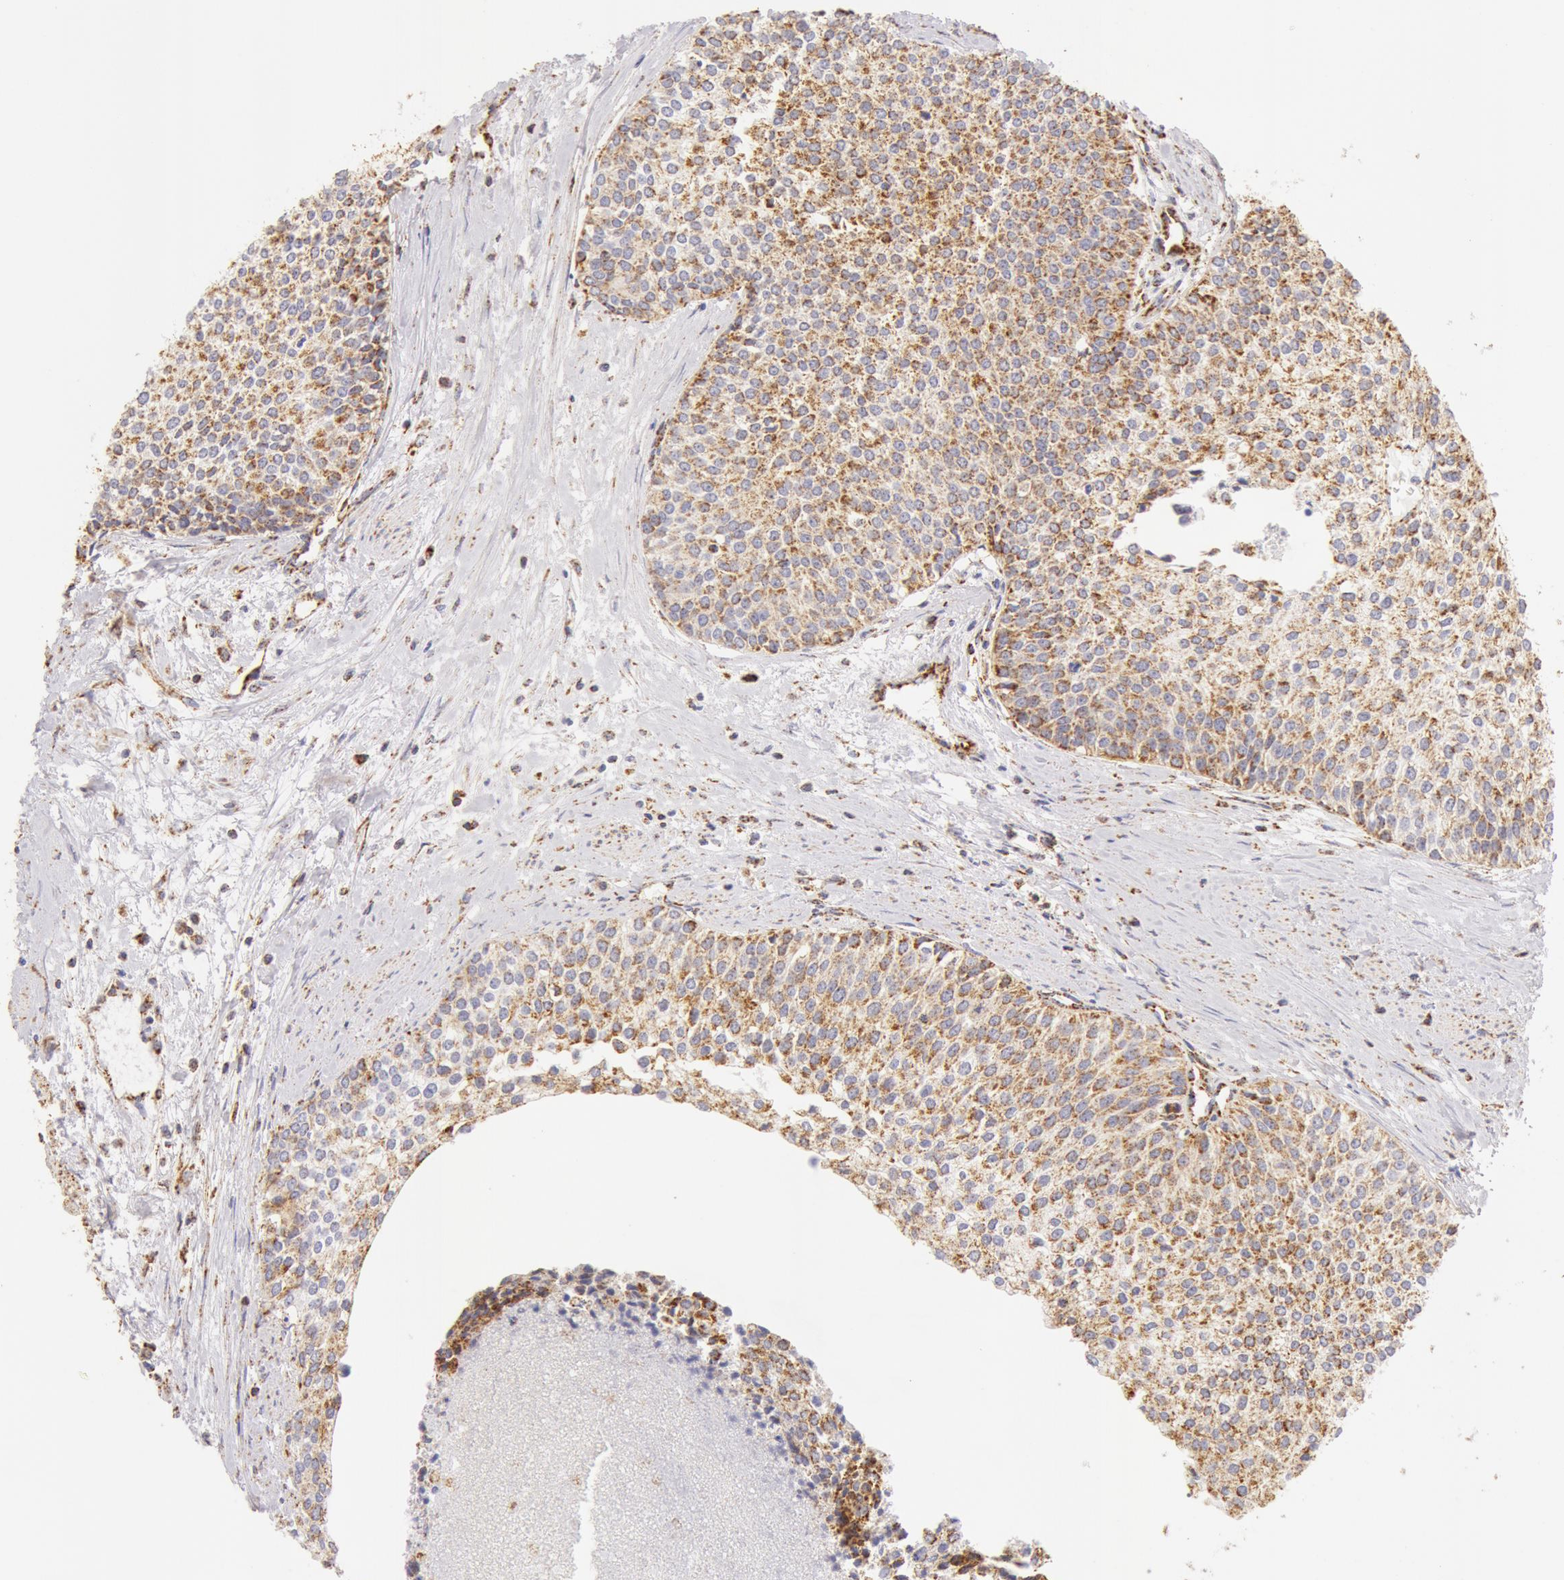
{"staining": {"intensity": "moderate", "quantity": ">75%", "location": "cytoplasmic/membranous"}, "tissue": "urothelial cancer", "cell_type": "Tumor cells", "image_type": "cancer", "snomed": [{"axis": "morphology", "description": "Urothelial carcinoma, Low grade"}, {"axis": "topography", "description": "Urinary bladder"}], "caption": "Urothelial cancer stained with a protein marker demonstrates moderate staining in tumor cells.", "gene": "ATP5F1B", "patient": {"sex": "female", "age": 73}}